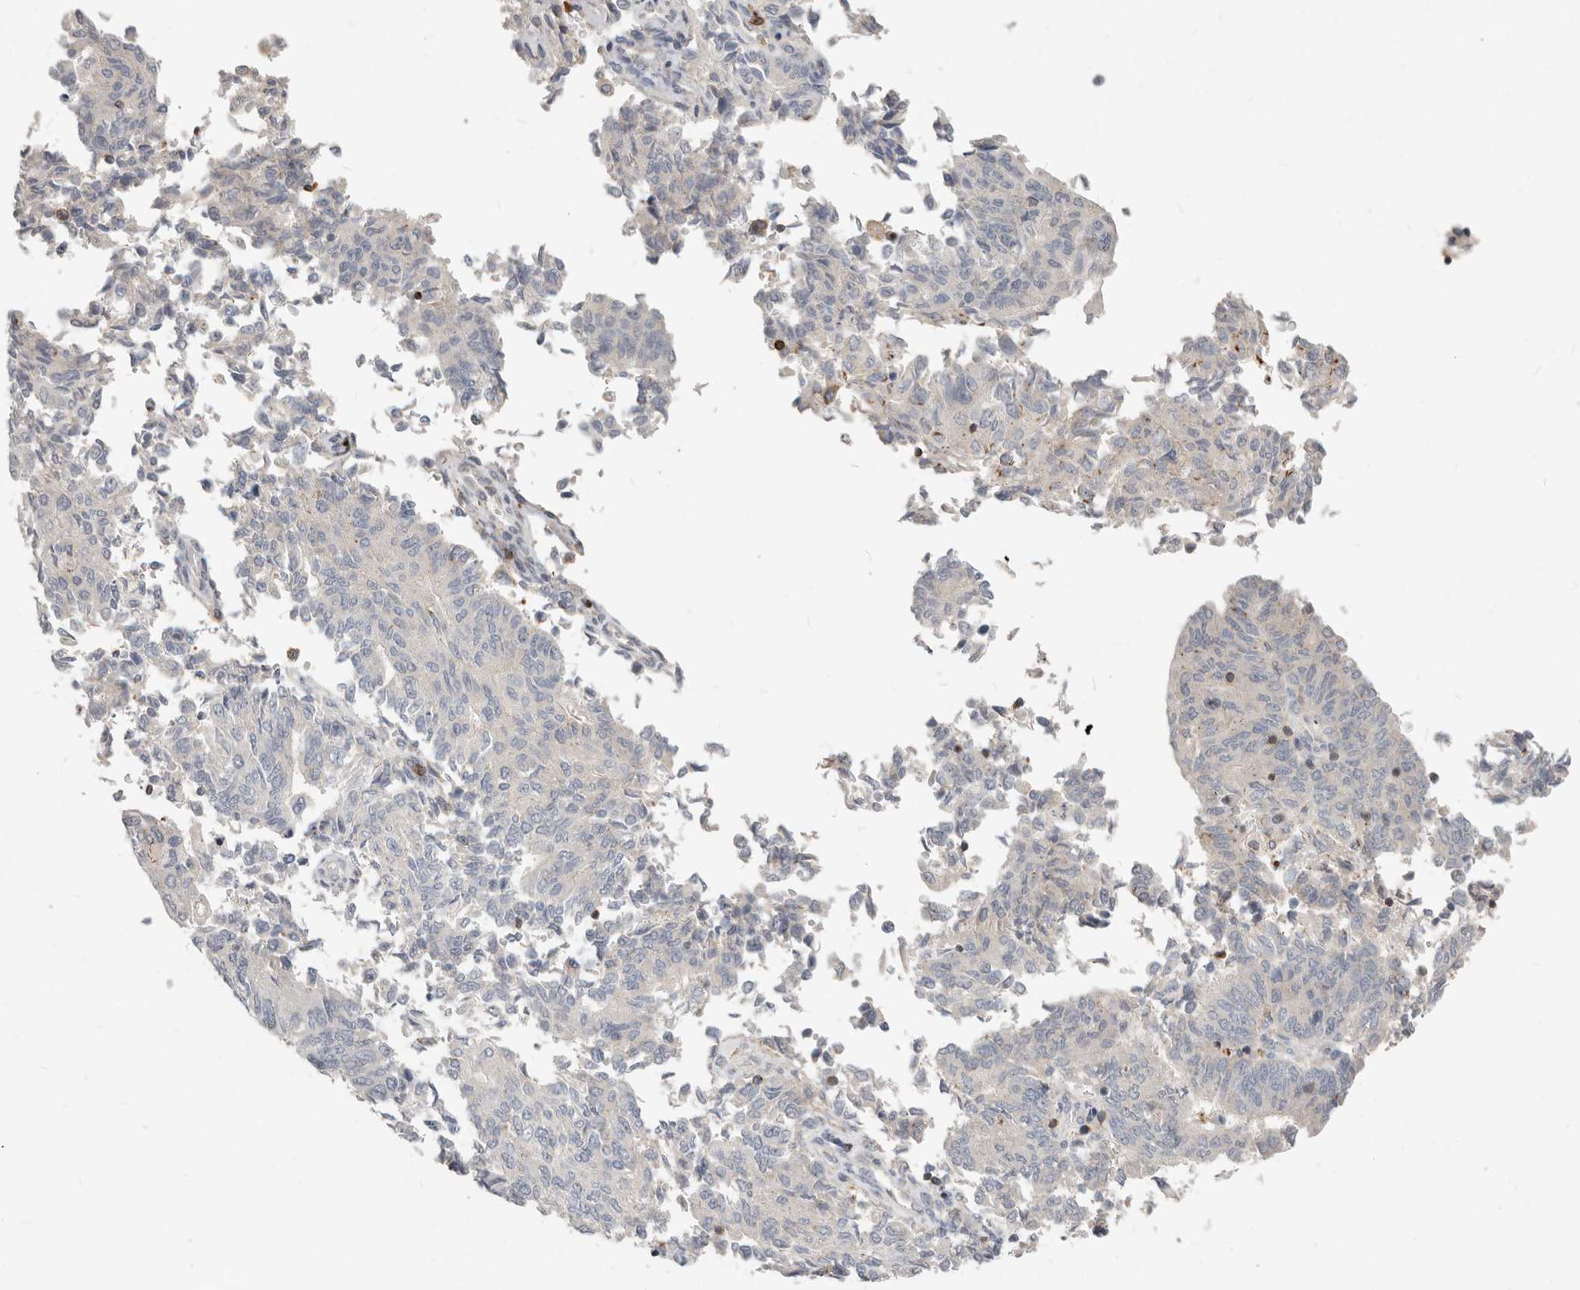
{"staining": {"intensity": "negative", "quantity": "none", "location": "none"}, "tissue": "endometrial cancer", "cell_type": "Tumor cells", "image_type": "cancer", "snomed": [{"axis": "morphology", "description": "Adenocarcinoma, NOS"}, {"axis": "topography", "description": "Endometrium"}], "caption": "Immunohistochemistry (IHC) micrograph of human adenocarcinoma (endometrial) stained for a protein (brown), which demonstrates no positivity in tumor cells.", "gene": "TMEM63B", "patient": {"sex": "female", "age": 80}}